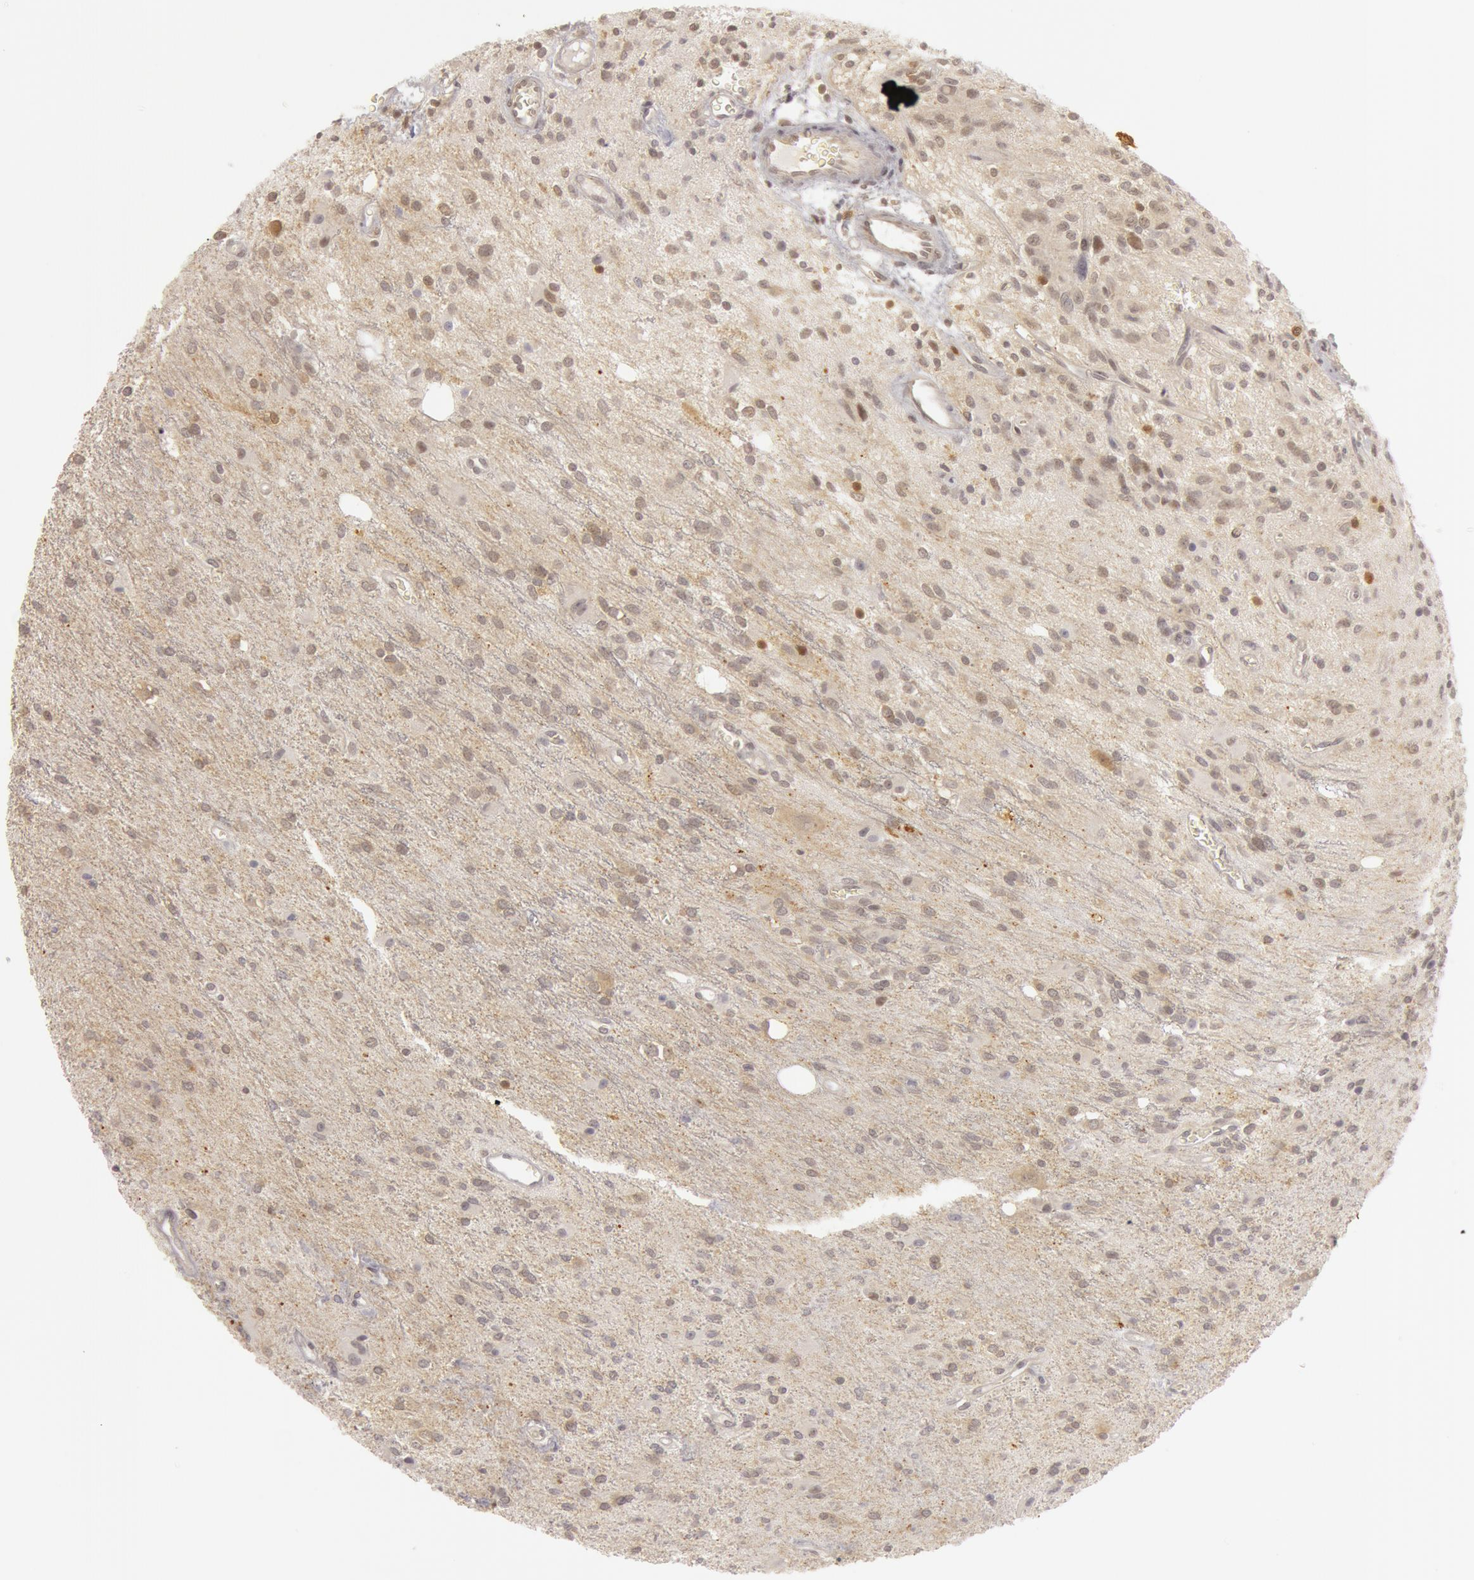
{"staining": {"intensity": "negative", "quantity": "none", "location": "none"}, "tissue": "glioma", "cell_type": "Tumor cells", "image_type": "cancer", "snomed": [{"axis": "morphology", "description": "Glioma, malignant, Low grade"}, {"axis": "topography", "description": "Brain"}], "caption": "Tumor cells show no significant expression in malignant glioma (low-grade).", "gene": "OASL", "patient": {"sex": "female", "age": 15}}